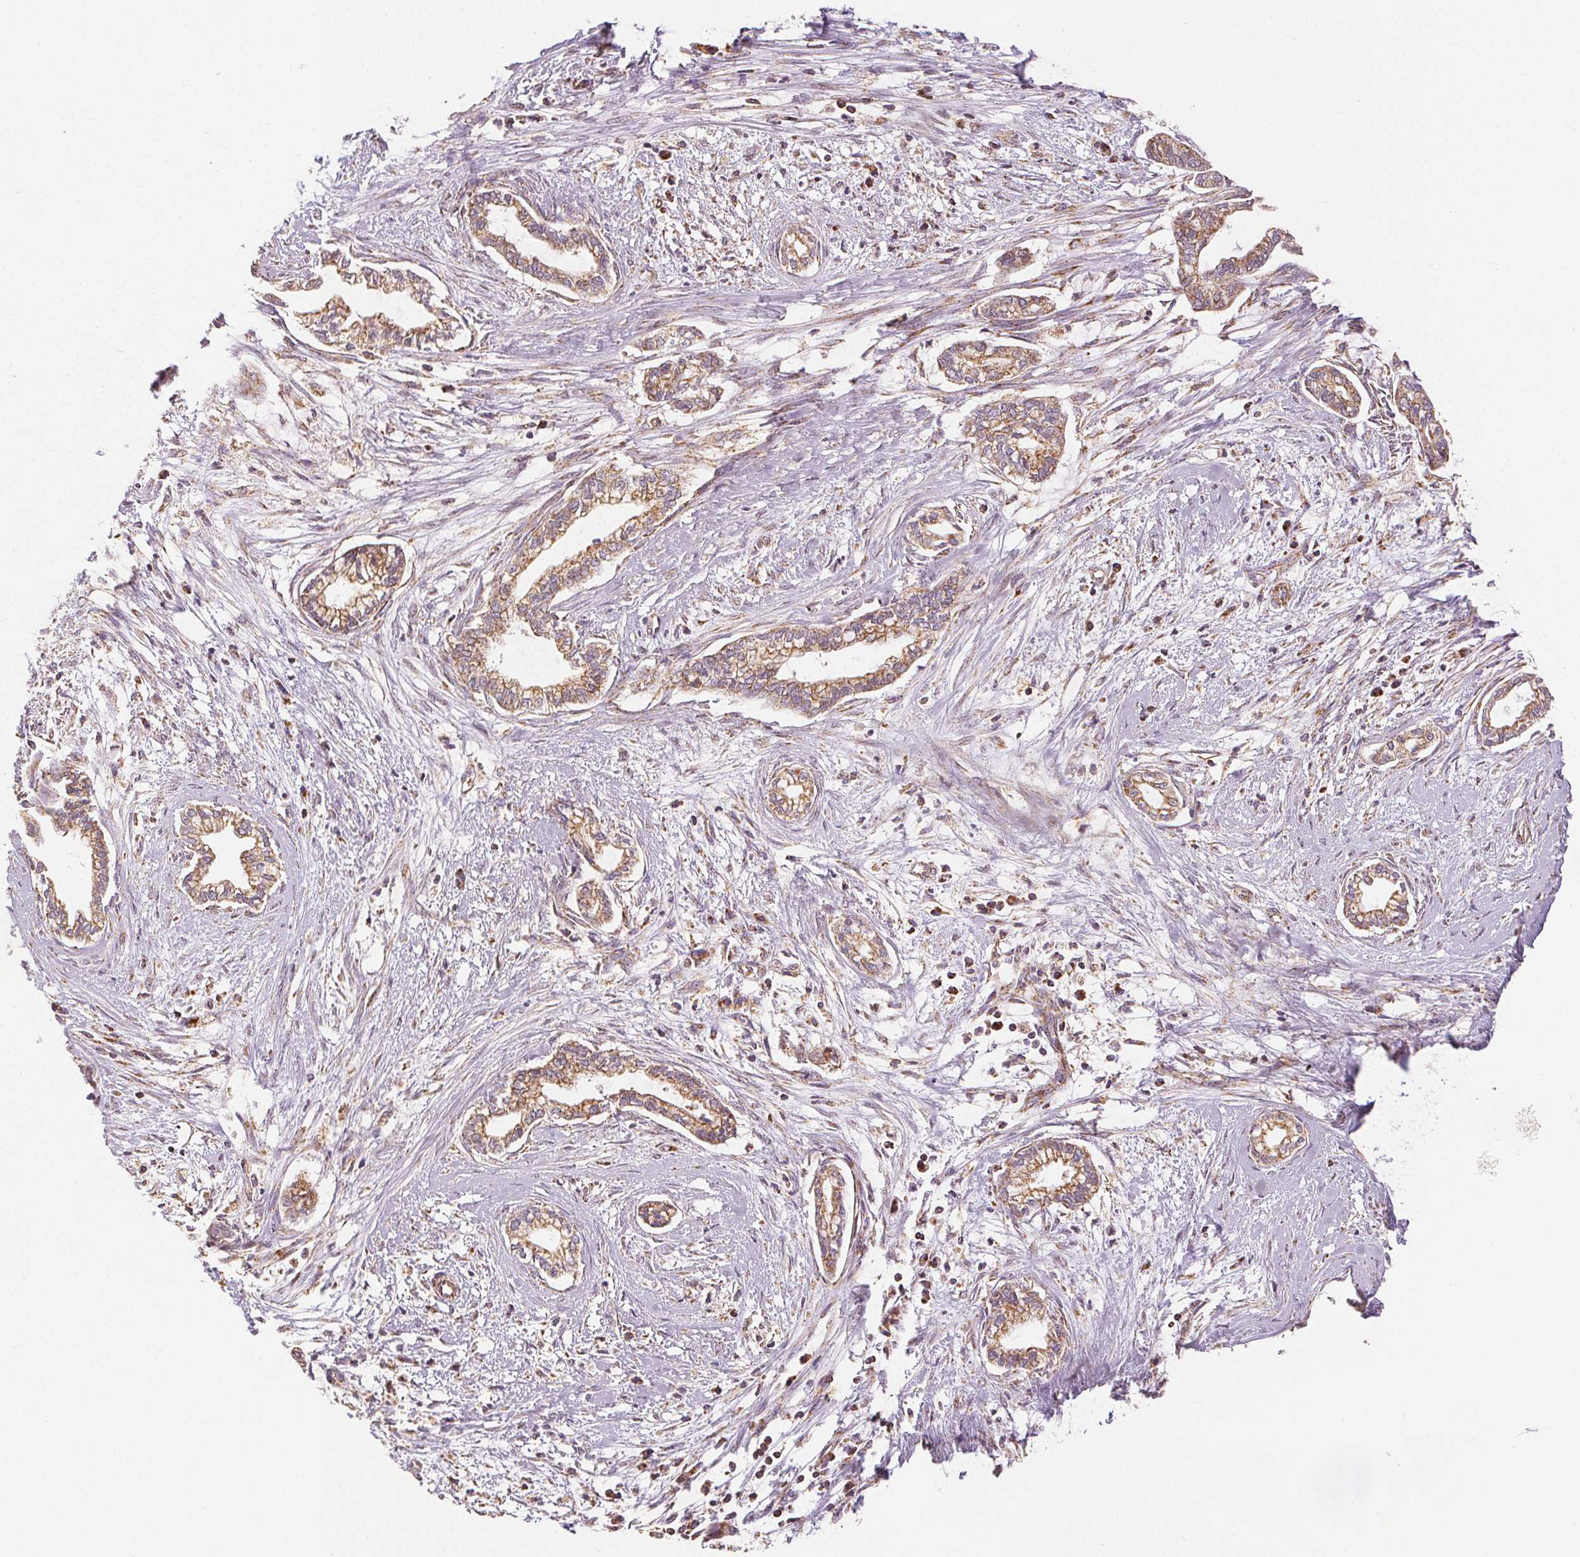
{"staining": {"intensity": "moderate", "quantity": ">75%", "location": "cytoplasmic/membranous"}, "tissue": "cervical cancer", "cell_type": "Tumor cells", "image_type": "cancer", "snomed": [{"axis": "morphology", "description": "Adenocarcinoma, NOS"}, {"axis": "topography", "description": "Cervix"}], "caption": "Protein positivity by IHC displays moderate cytoplasmic/membranous positivity in about >75% of tumor cells in cervical cancer. The staining is performed using DAB (3,3'-diaminobenzidine) brown chromogen to label protein expression. The nuclei are counter-stained blue using hematoxylin.", "gene": "SDHB", "patient": {"sex": "female", "age": 62}}